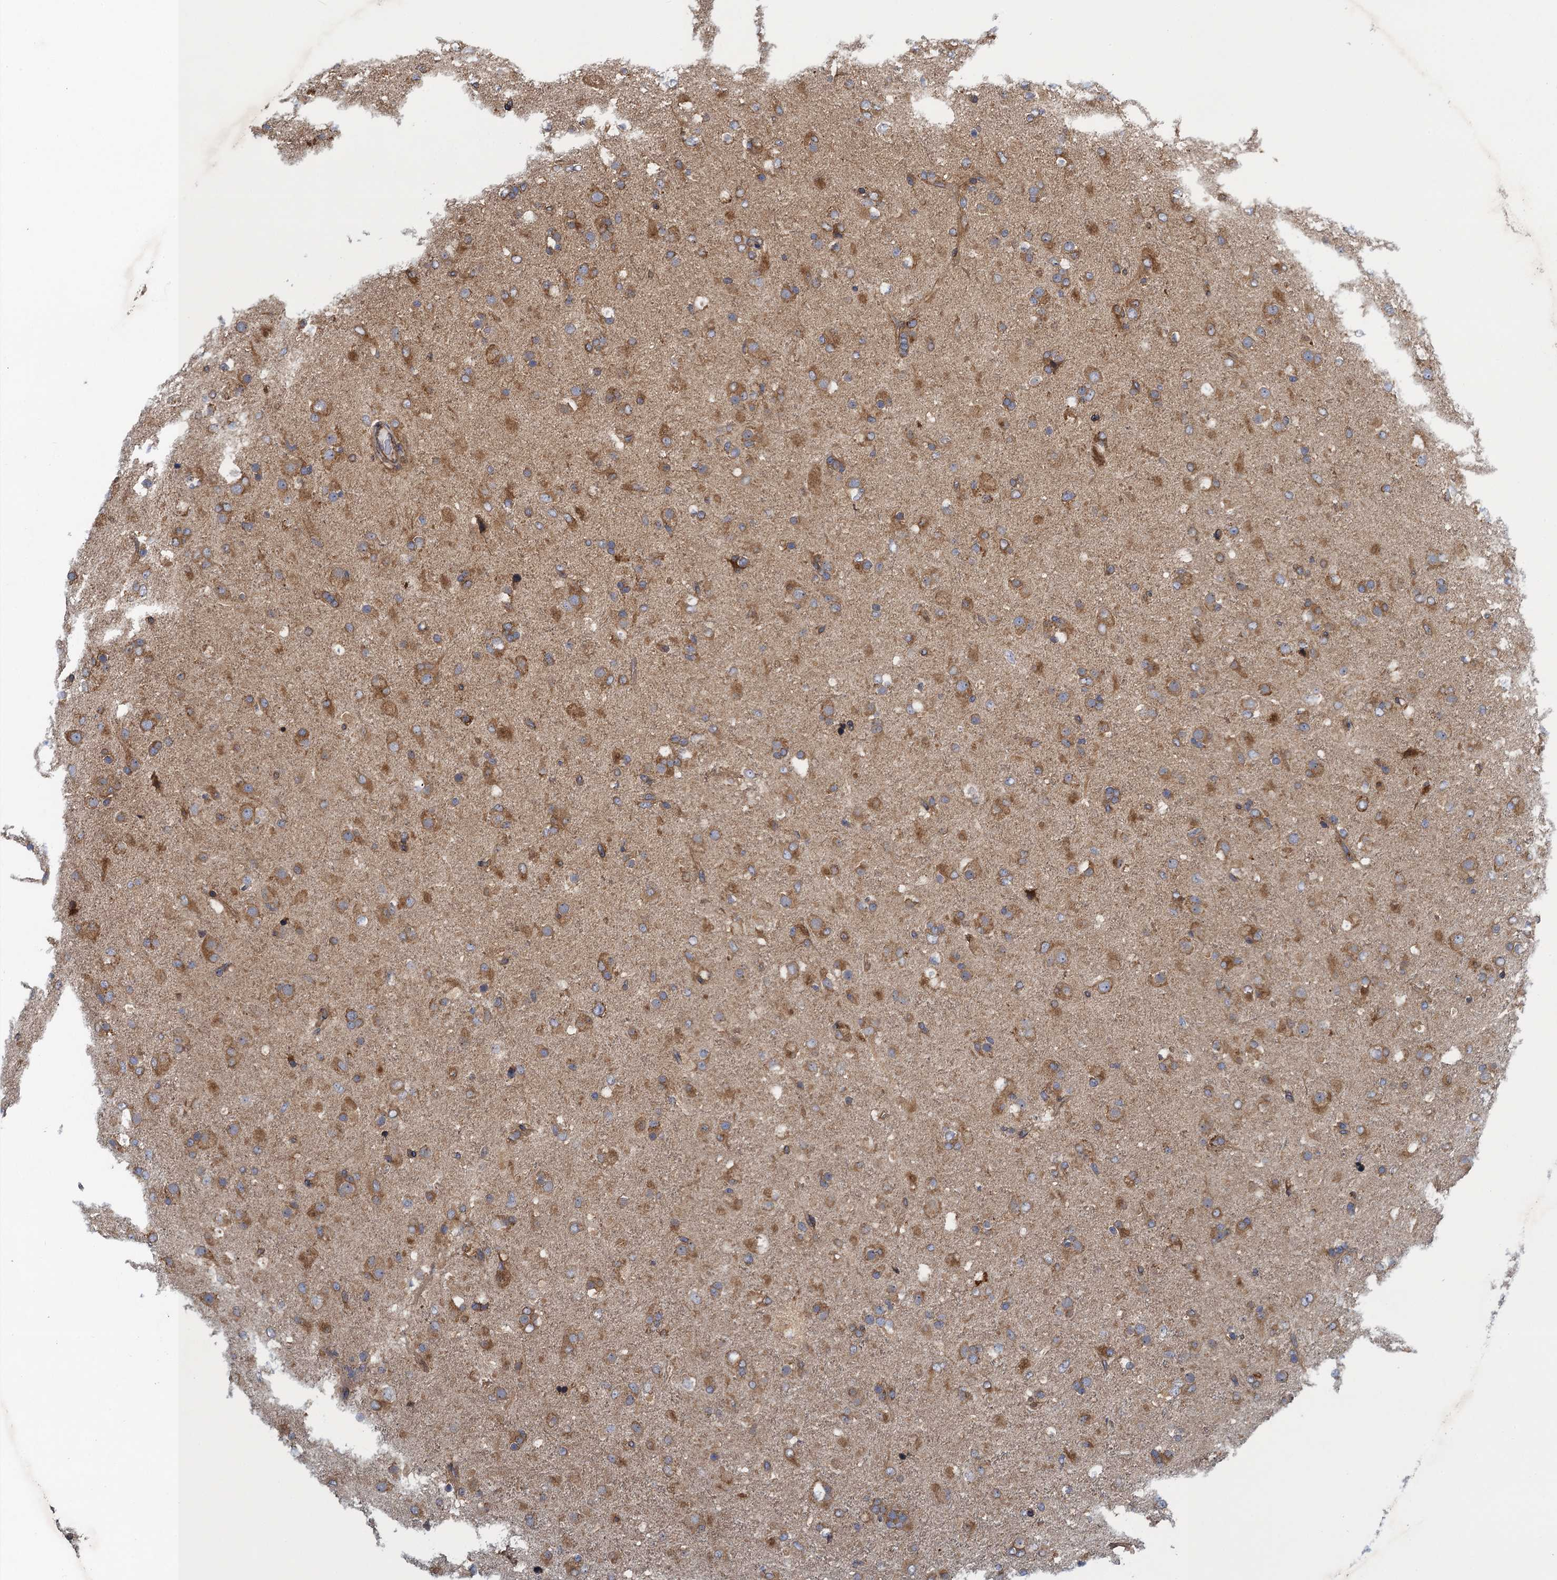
{"staining": {"intensity": "moderate", "quantity": ">75%", "location": "cytoplasmic/membranous"}, "tissue": "glioma", "cell_type": "Tumor cells", "image_type": "cancer", "snomed": [{"axis": "morphology", "description": "Glioma, malignant, Low grade"}, {"axis": "topography", "description": "Brain"}], "caption": "Immunohistochemical staining of human glioma shows medium levels of moderate cytoplasmic/membranous protein staining in about >75% of tumor cells.", "gene": "MDM1", "patient": {"sex": "male", "age": 65}}